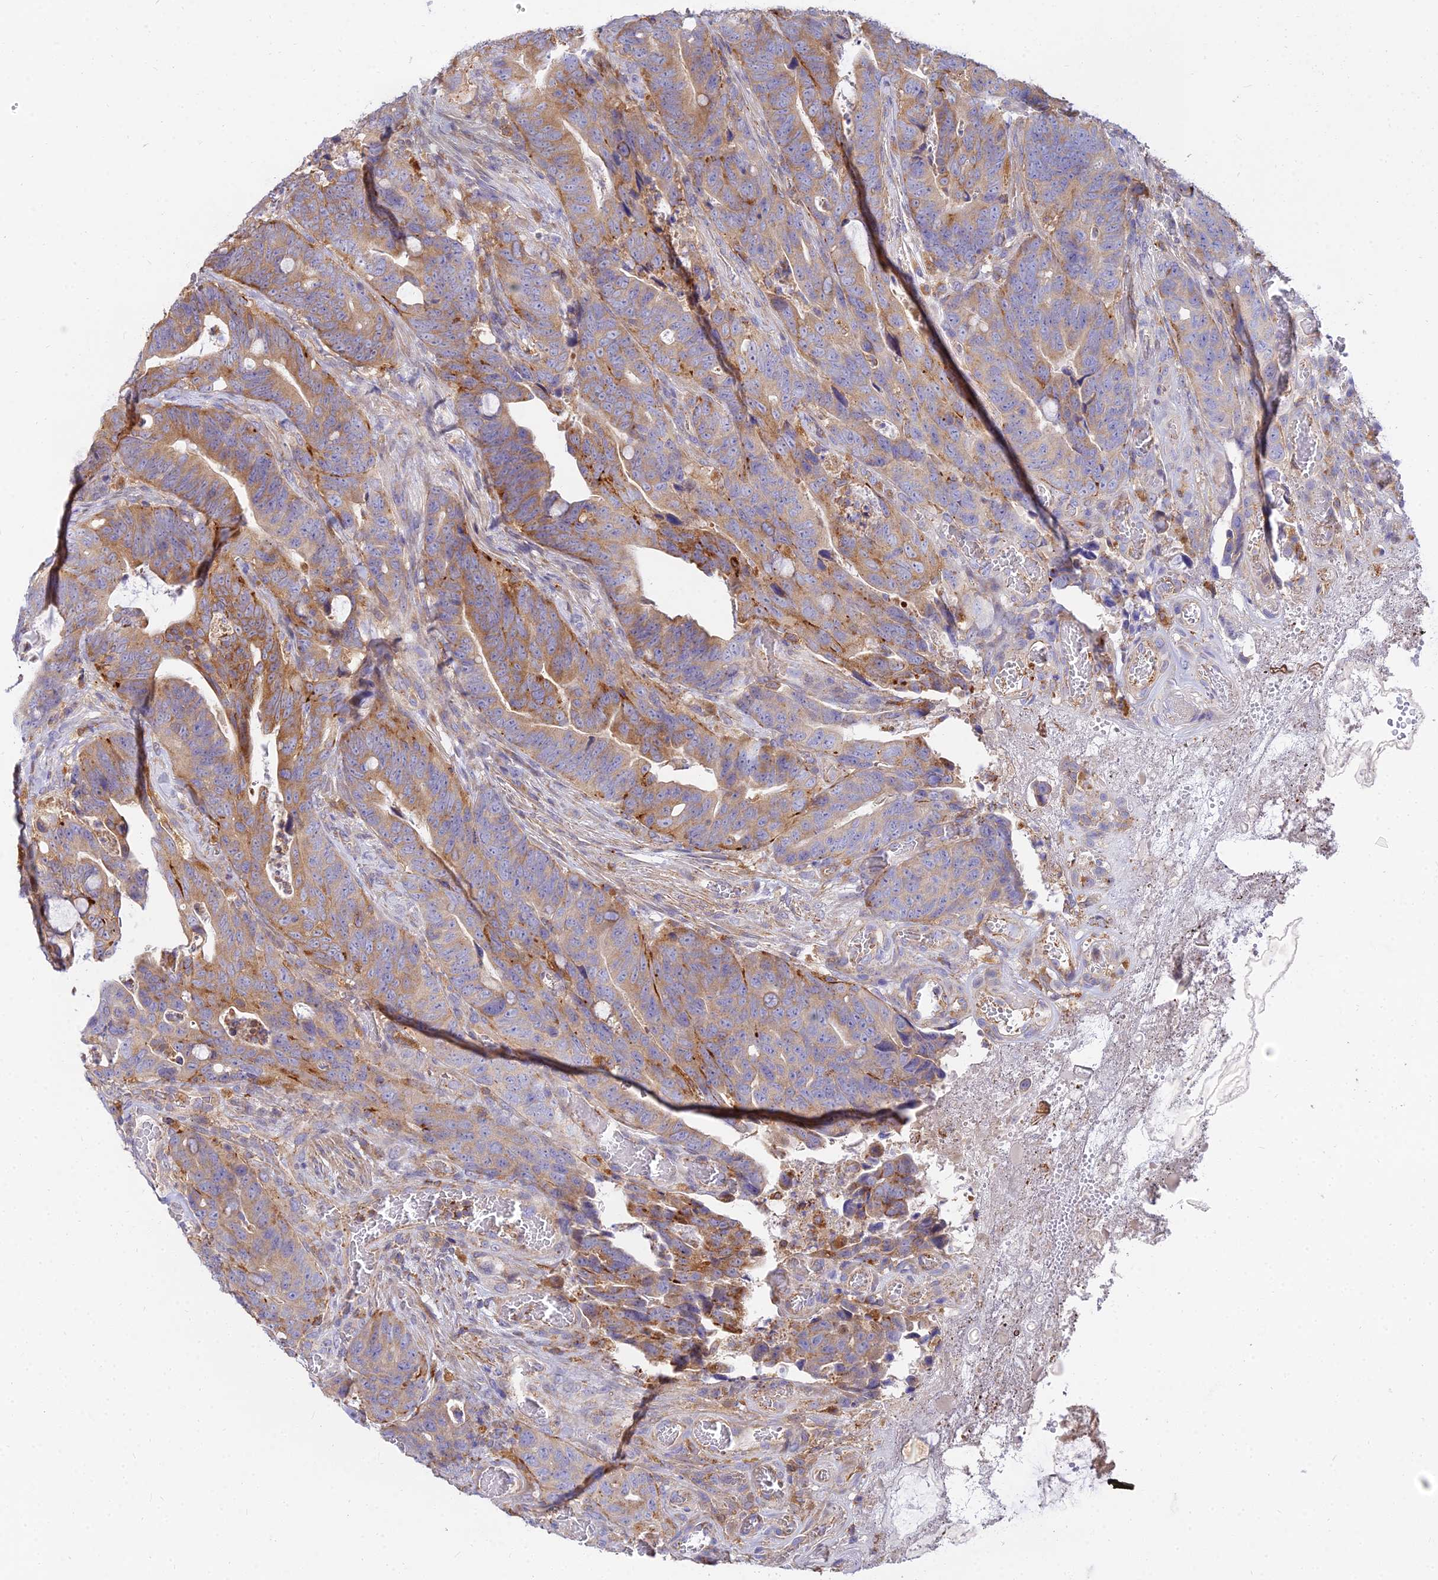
{"staining": {"intensity": "moderate", "quantity": "25%-75%", "location": "cytoplasmic/membranous"}, "tissue": "colorectal cancer", "cell_type": "Tumor cells", "image_type": "cancer", "snomed": [{"axis": "morphology", "description": "Adenocarcinoma, NOS"}, {"axis": "topography", "description": "Colon"}], "caption": "Adenocarcinoma (colorectal) tissue shows moderate cytoplasmic/membranous expression in about 25%-75% of tumor cells, visualized by immunohistochemistry.", "gene": "ARL8B", "patient": {"sex": "female", "age": 82}}